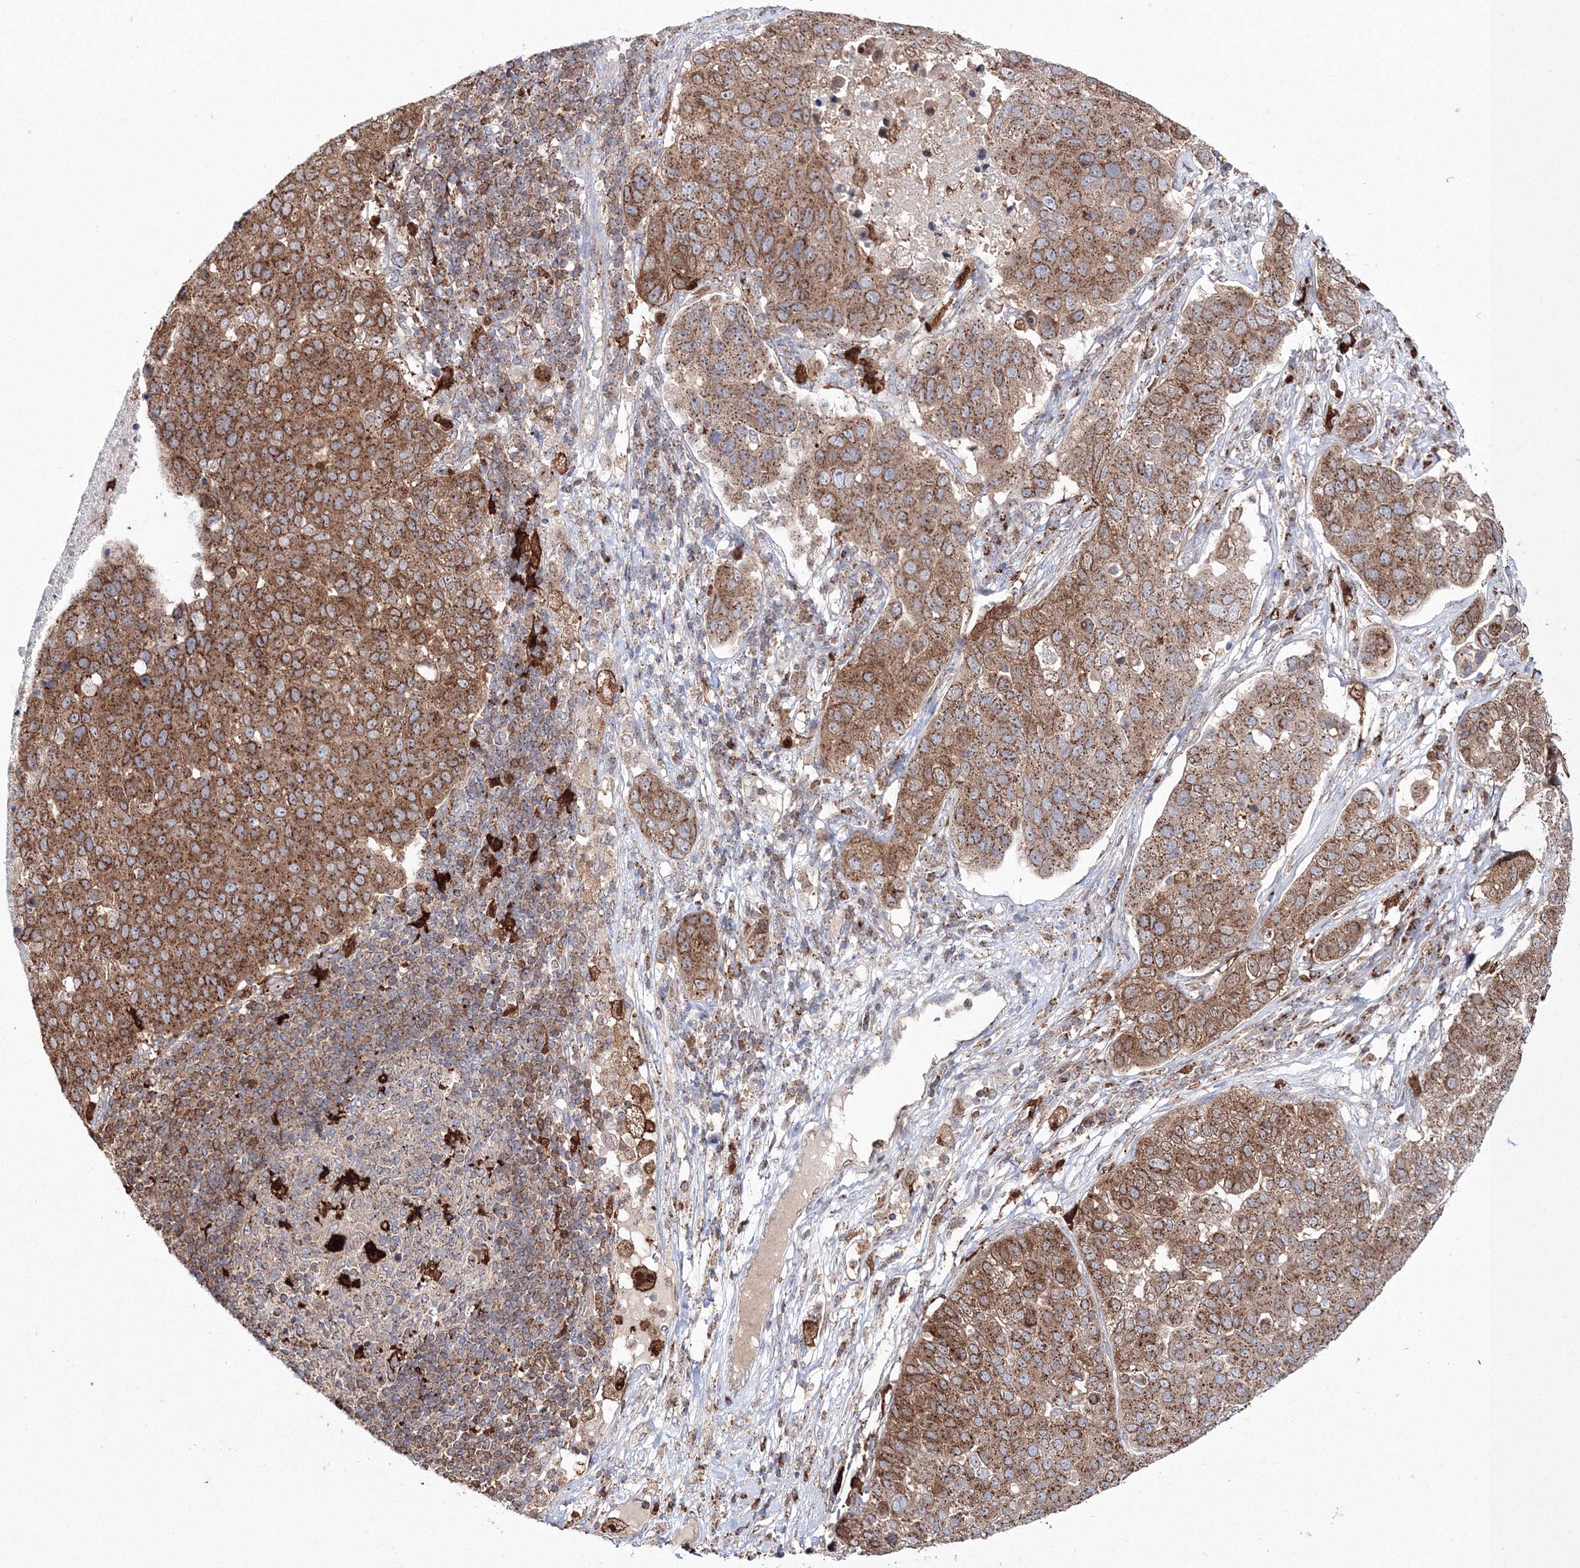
{"staining": {"intensity": "strong", "quantity": ">75%", "location": "cytoplasmic/membranous"}, "tissue": "pancreatic cancer", "cell_type": "Tumor cells", "image_type": "cancer", "snomed": [{"axis": "morphology", "description": "Adenocarcinoma, NOS"}, {"axis": "topography", "description": "Pancreas"}], "caption": "This is an image of immunohistochemistry staining of pancreatic adenocarcinoma, which shows strong positivity in the cytoplasmic/membranous of tumor cells.", "gene": "ARCN1", "patient": {"sex": "female", "age": 61}}